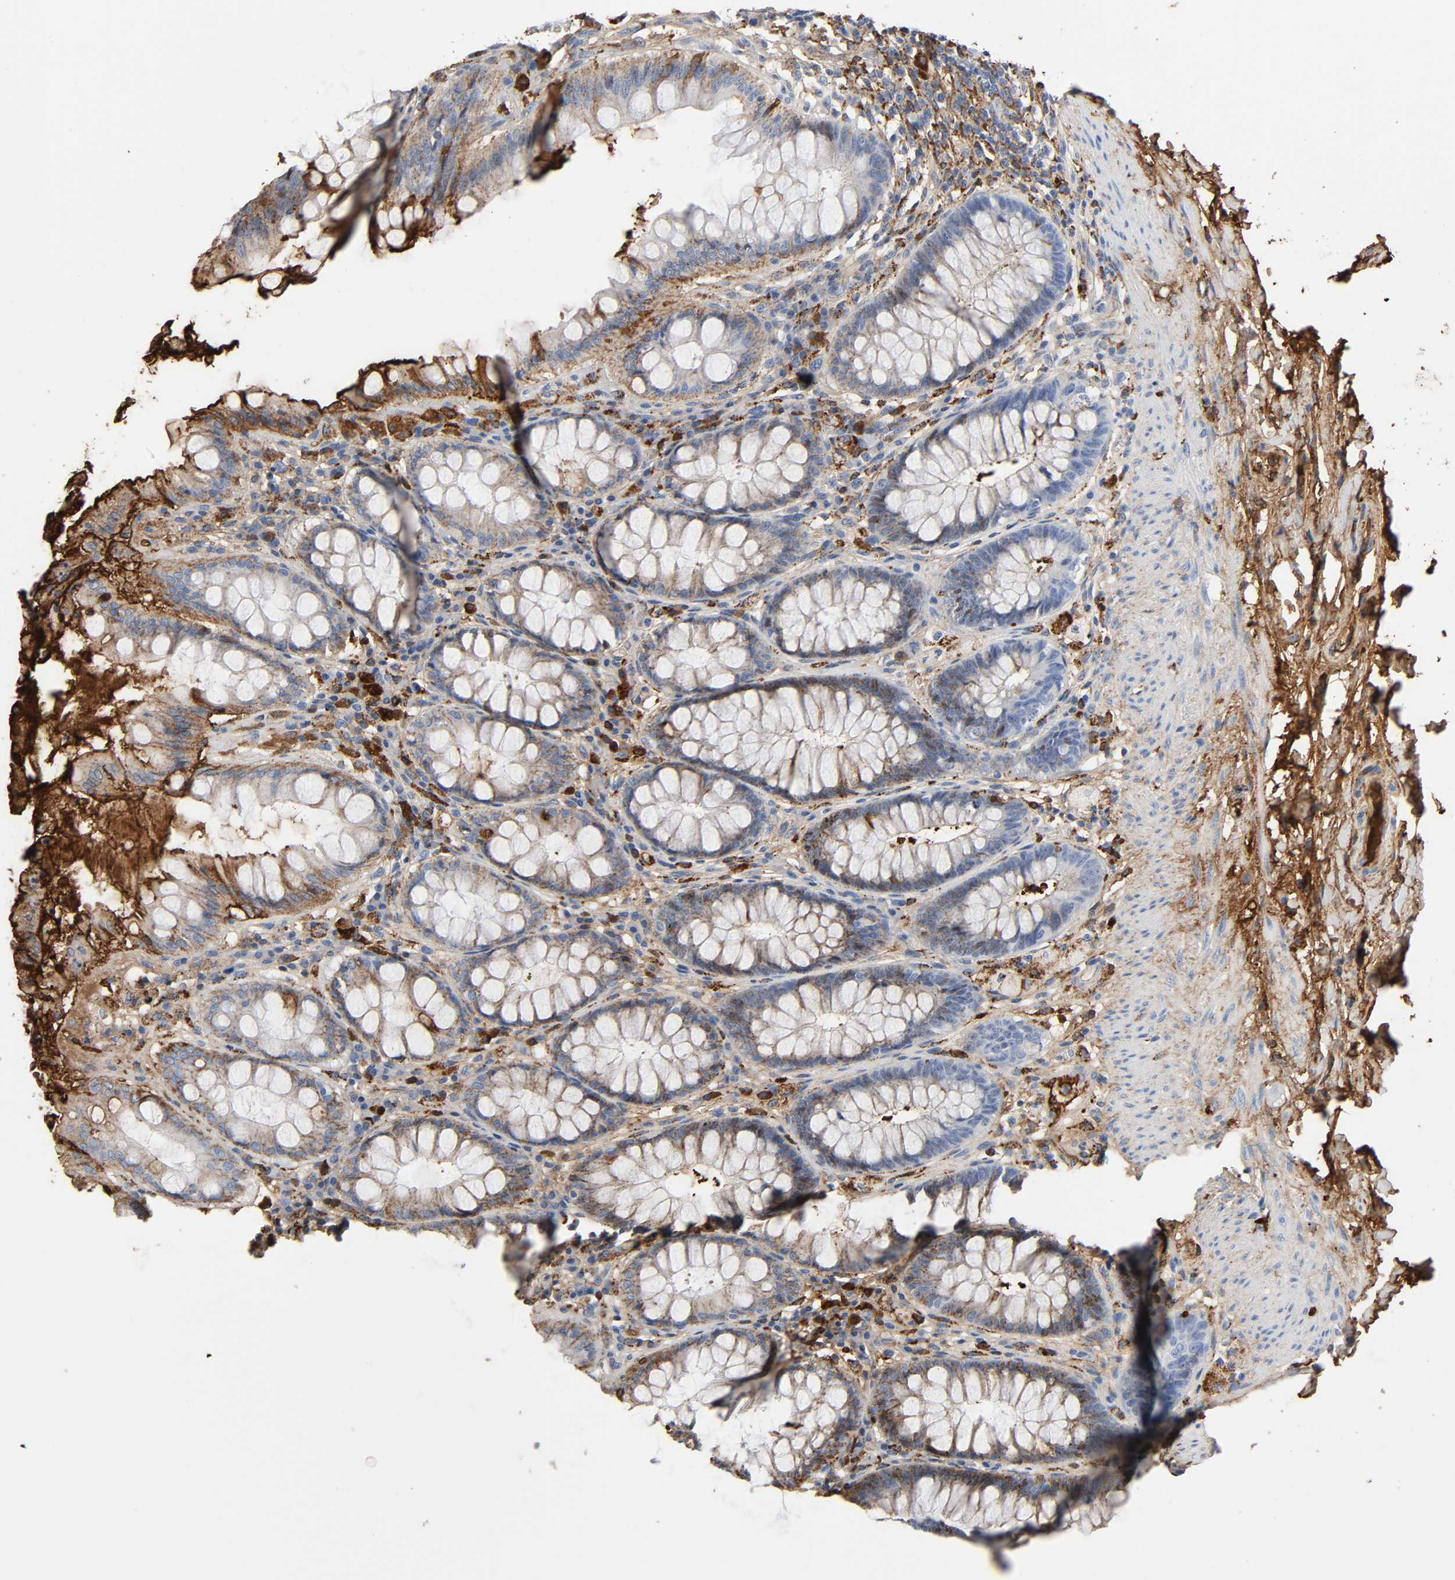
{"staining": {"intensity": "weak", "quantity": "25%-75%", "location": "cytoplasmic/membranous"}, "tissue": "rectum", "cell_type": "Glandular cells", "image_type": "normal", "snomed": [{"axis": "morphology", "description": "Normal tissue, NOS"}, {"axis": "topography", "description": "Rectum"}], "caption": "This is a histology image of immunohistochemistry (IHC) staining of normal rectum, which shows weak positivity in the cytoplasmic/membranous of glandular cells.", "gene": "C3", "patient": {"sex": "female", "age": 46}}